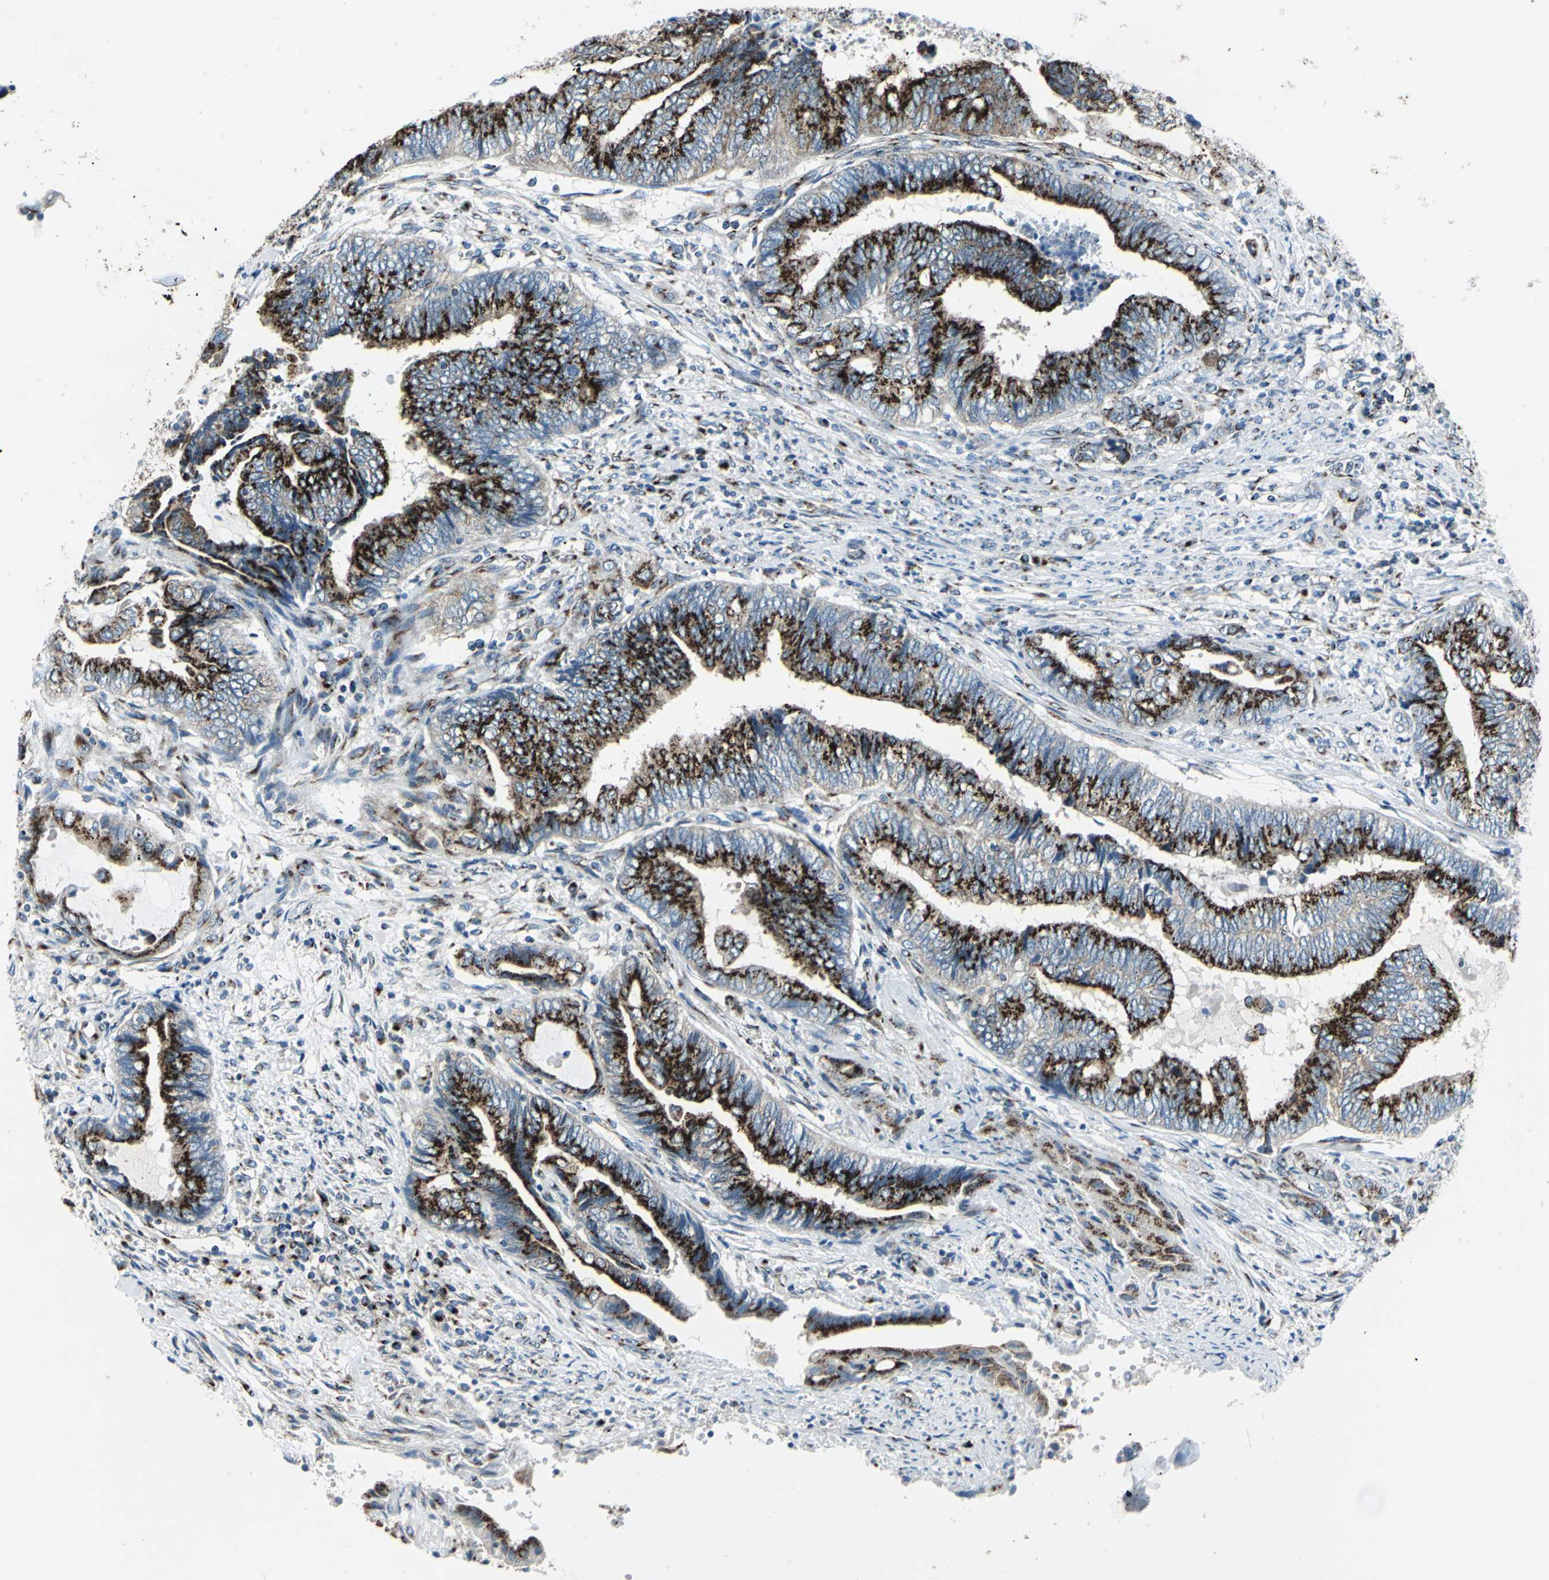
{"staining": {"intensity": "strong", "quantity": ">75%", "location": "cytoplasmic/membranous"}, "tissue": "endometrial cancer", "cell_type": "Tumor cells", "image_type": "cancer", "snomed": [{"axis": "morphology", "description": "Adenocarcinoma, NOS"}, {"axis": "topography", "description": "Uterus"}, {"axis": "topography", "description": "Endometrium"}], "caption": "An immunohistochemistry (IHC) histopathology image of neoplastic tissue is shown. Protein staining in brown labels strong cytoplasmic/membranous positivity in adenocarcinoma (endometrial) within tumor cells.", "gene": "GPR3", "patient": {"sex": "female", "age": 70}}